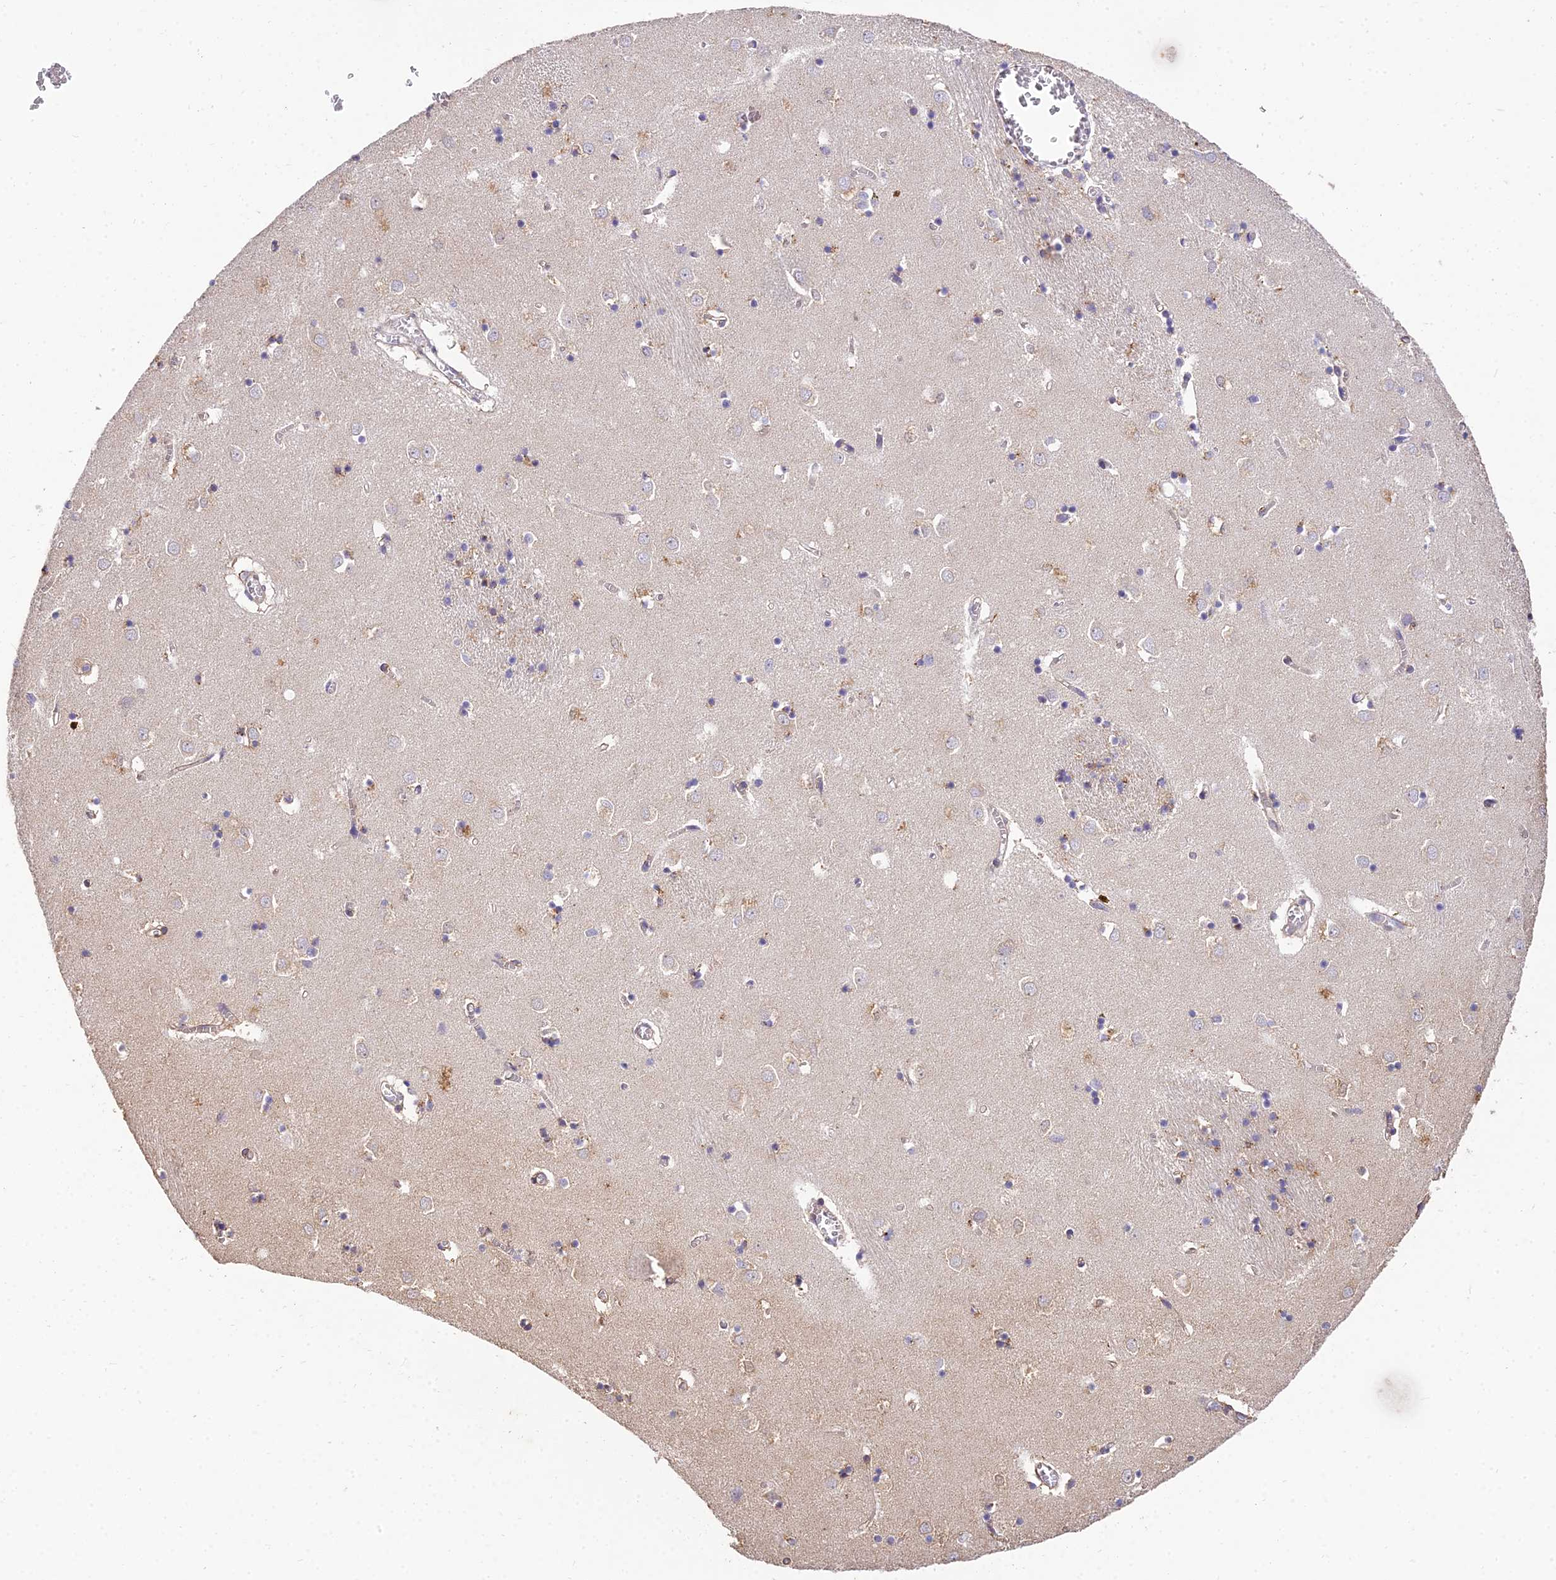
{"staining": {"intensity": "moderate", "quantity": "<25%", "location": "cytoplasmic/membranous"}, "tissue": "caudate", "cell_type": "Glial cells", "image_type": "normal", "snomed": [{"axis": "morphology", "description": "Normal tissue, NOS"}, {"axis": "topography", "description": "Lateral ventricle wall"}], "caption": "Immunohistochemistry (DAB (3,3'-diaminobenzidine)) staining of unremarkable human caudate demonstrates moderate cytoplasmic/membranous protein positivity in about <25% of glial cells. The staining was performed using DAB (3,3'-diaminobenzidine), with brown indicating positive protein expression. Nuclei are stained blue with hematoxylin.", "gene": "ARL8A", "patient": {"sex": "male", "age": 70}}